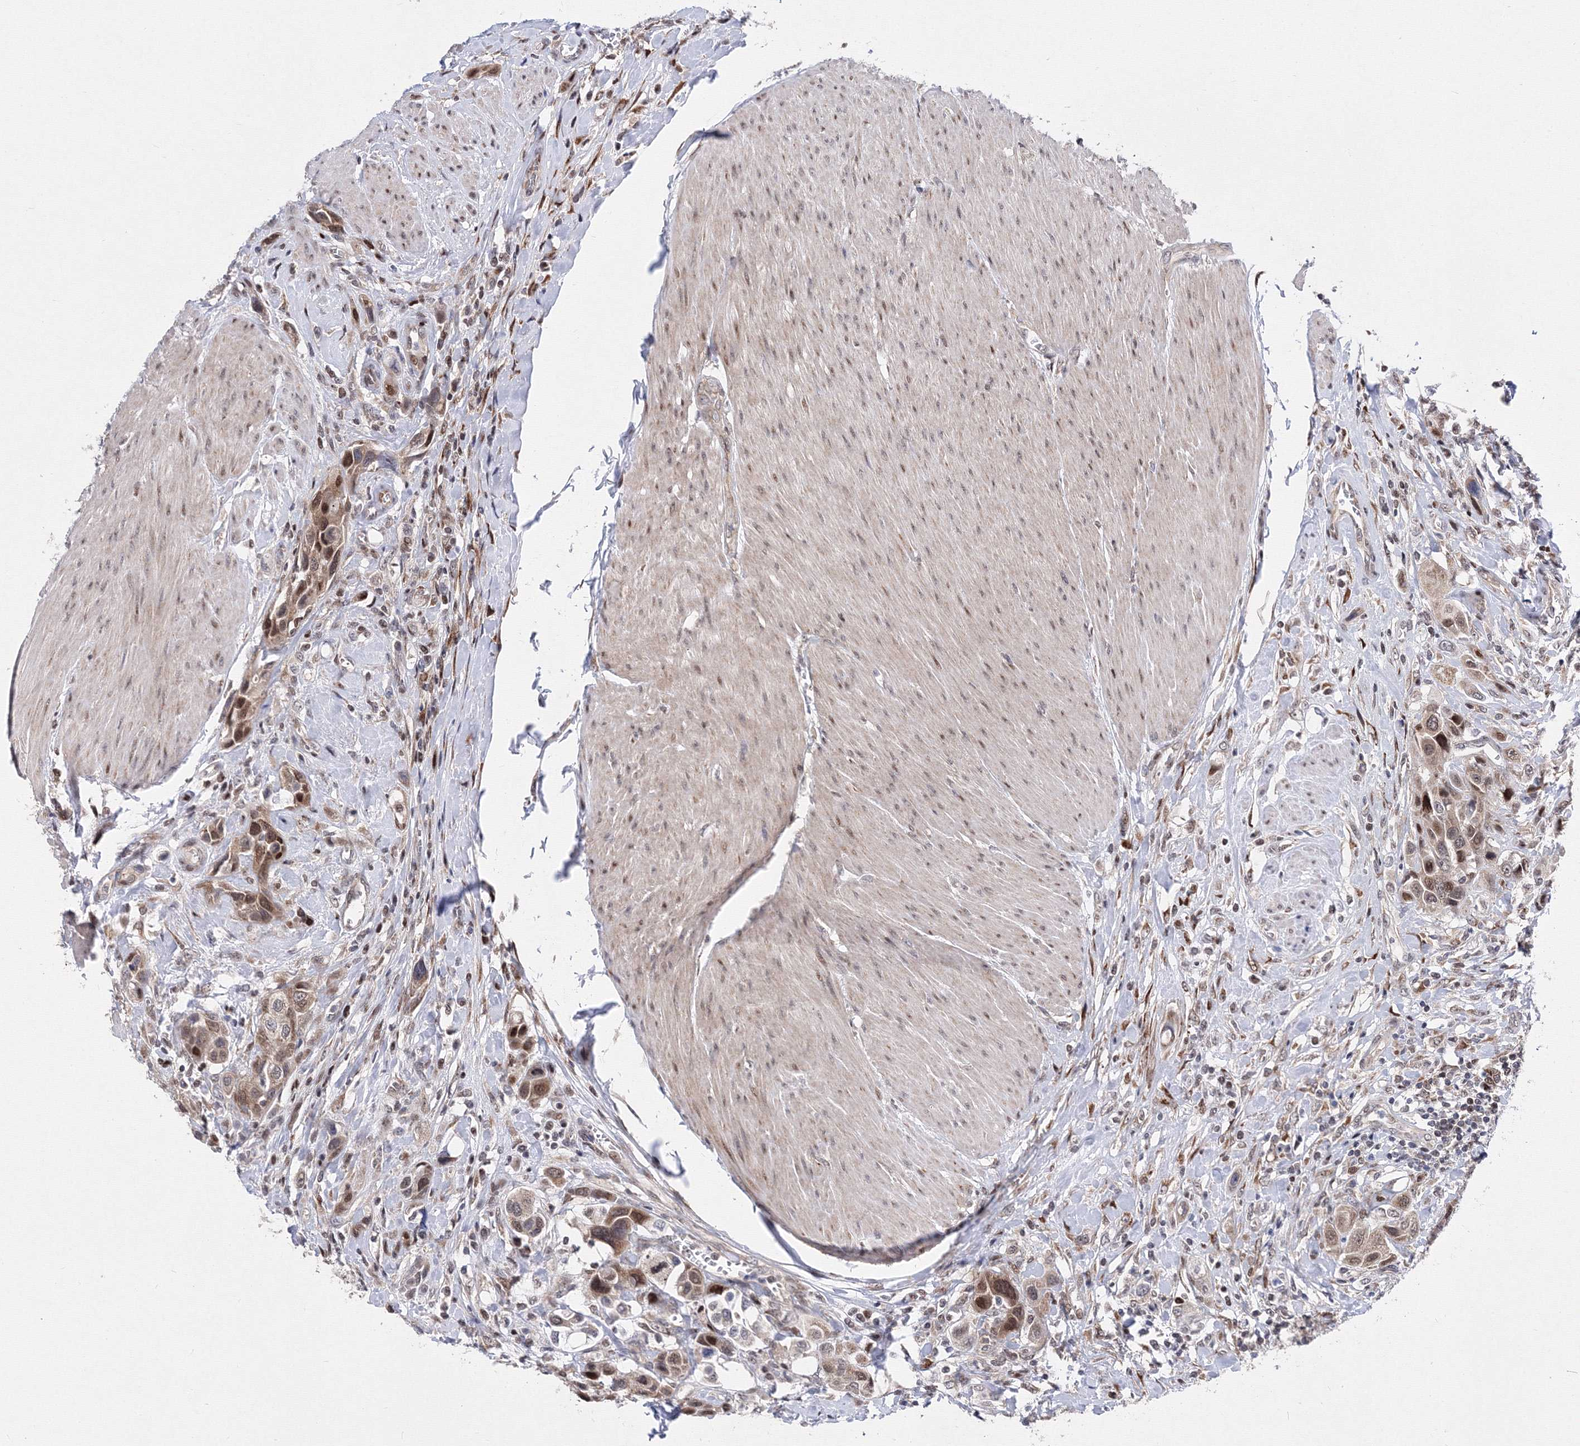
{"staining": {"intensity": "moderate", "quantity": ">75%", "location": "cytoplasmic/membranous,nuclear"}, "tissue": "urothelial cancer", "cell_type": "Tumor cells", "image_type": "cancer", "snomed": [{"axis": "morphology", "description": "Urothelial carcinoma, High grade"}, {"axis": "topography", "description": "Urinary bladder"}], "caption": "This photomicrograph demonstrates high-grade urothelial carcinoma stained with immunohistochemistry (IHC) to label a protein in brown. The cytoplasmic/membranous and nuclear of tumor cells show moderate positivity for the protein. Nuclei are counter-stained blue.", "gene": "GPN1", "patient": {"sex": "male", "age": 50}}